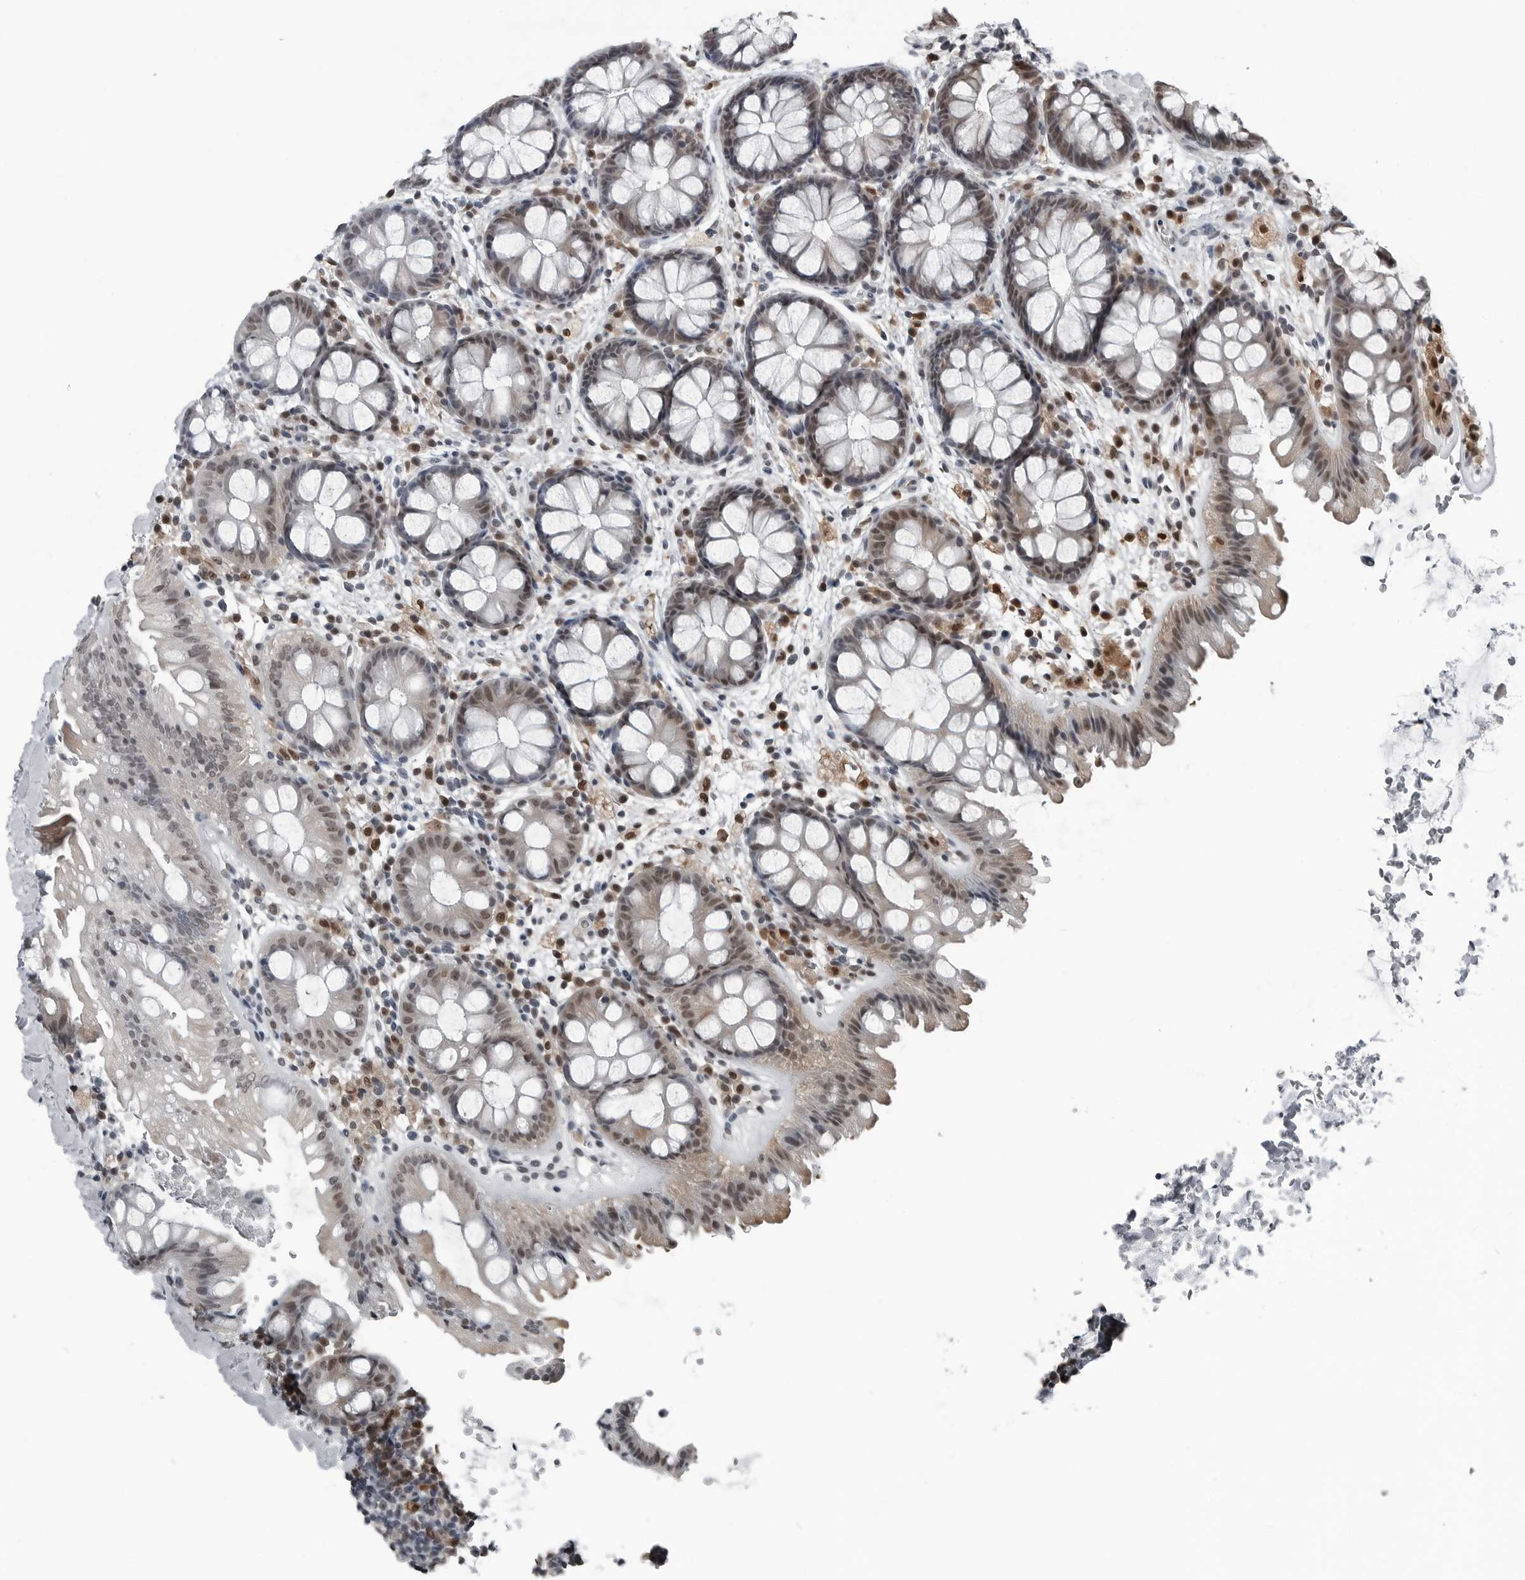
{"staining": {"intensity": "negative", "quantity": "none", "location": "none"}, "tissue": "colon", "cell_type": "Endothelial cells", "image_type": "normal", "snomed": [{"axis": "morphology", "description": "Normal tissue, NOS"}, {"axis": "topography", "description": "Colon"}], "caption": "IHC of benign human colon displays no staining in endothelial cells. (Immunohistochemistry (ihc), brightfield microscopy, high magnification).", "gene": "AKR1A1", "patient": {"sex": "female", "age": 62}}